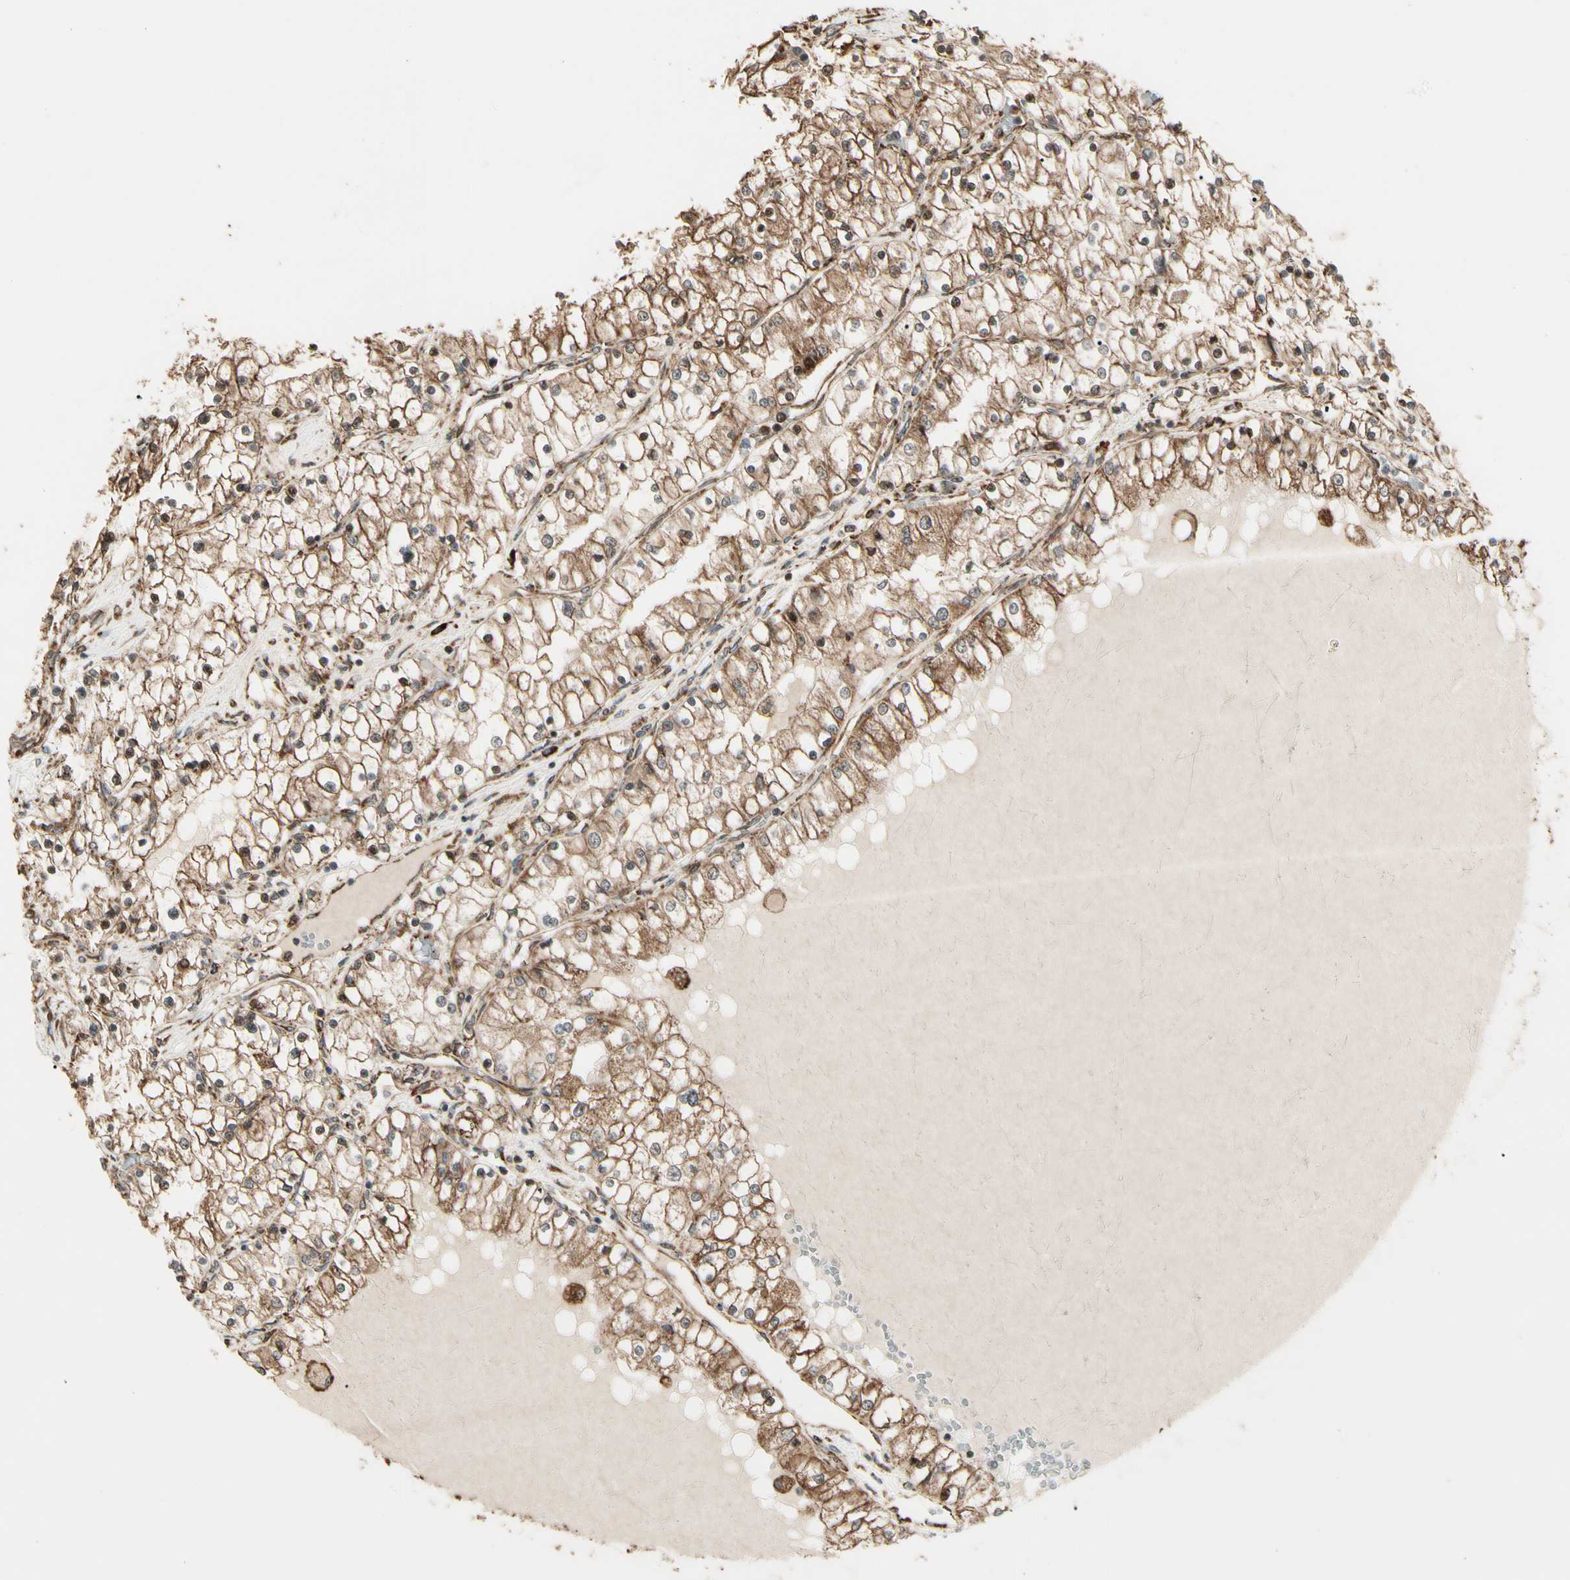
{"staining": {"intensity": "strong", "quantity": ">75%", "location": "cytoplasmic/membranous"}, "tissue": "renal cancer", "cell_type": "Tumor cells", "image_type": "cancer", "snomed": [{"axis": "morphology", "description": "Adenocarcinoma, NOS"}, {"axis": "topography", "description": "Kidney"}], "caption": "Immunohistochemical staining of renal cancer (adenocarcinoma) shows high levels of strong cytoplasmic/membranous expression in approximately >75% of tumor cells. (Stains: DAB in brown, nuclei in blue, Microscopy: brightfield microscopy at high magnification).", "gene": "HSP90B1", "patient": {"sex": "male", "age": 68}}